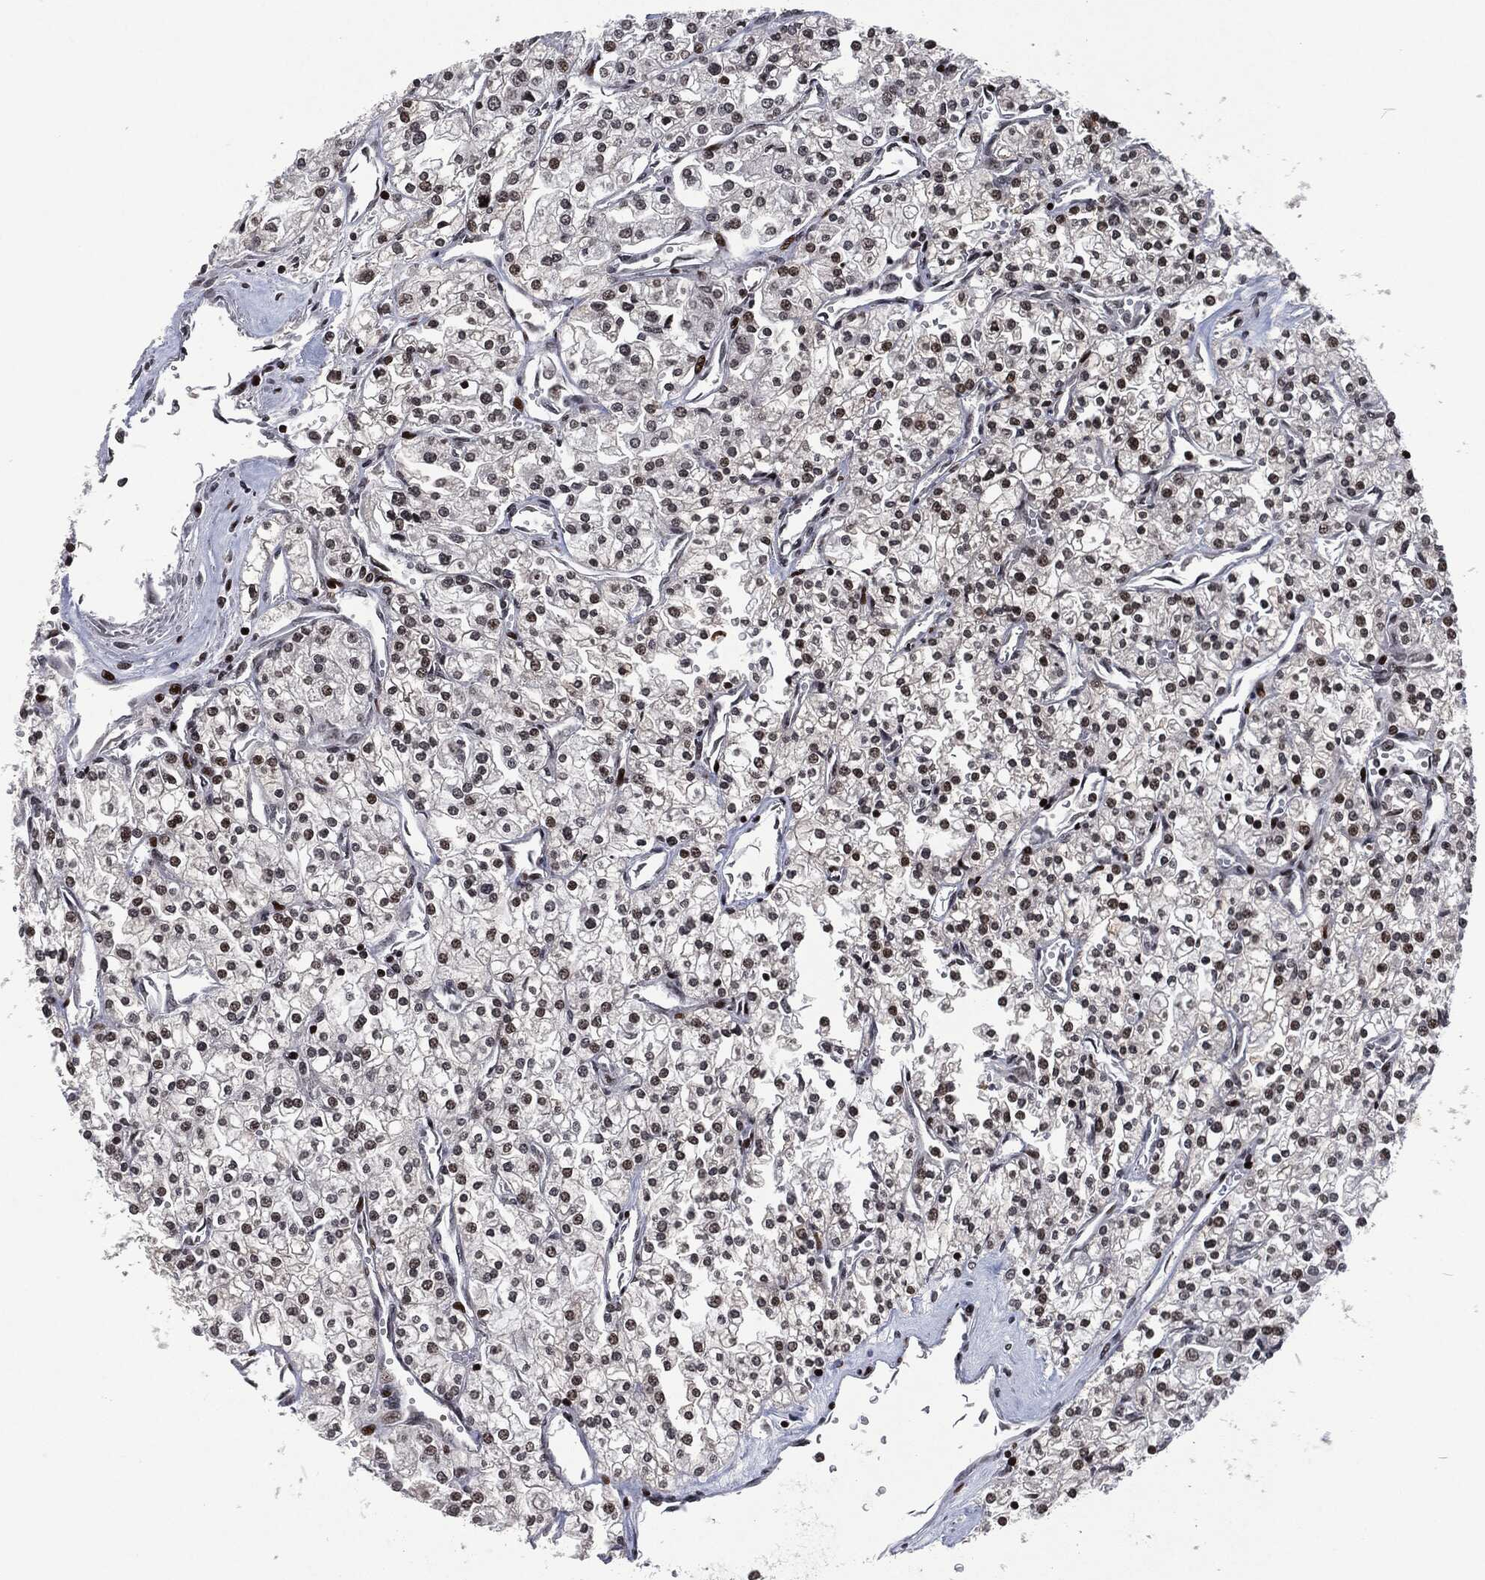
{"staining": {"intensity": "moderate", "quantity": "25%-75%", "location": "nuclear"}, "tissue": "renal cancer", "cell_type": "Tumor cells", "image_type": "cancer", "snomed": [{"axis": "morphology", "description": "Adenocarcinoma, NOS"}, {"axis": "topography", "description": "Kidney"}], "caption": "Immunohistochemical staining of renal adenocarcinoma displays medium levels of moderate nuclear expression in approximately 25%-75% of tumor cells.", "gene": "EGFR", "patient": {"sex": "male", "age": 80}}